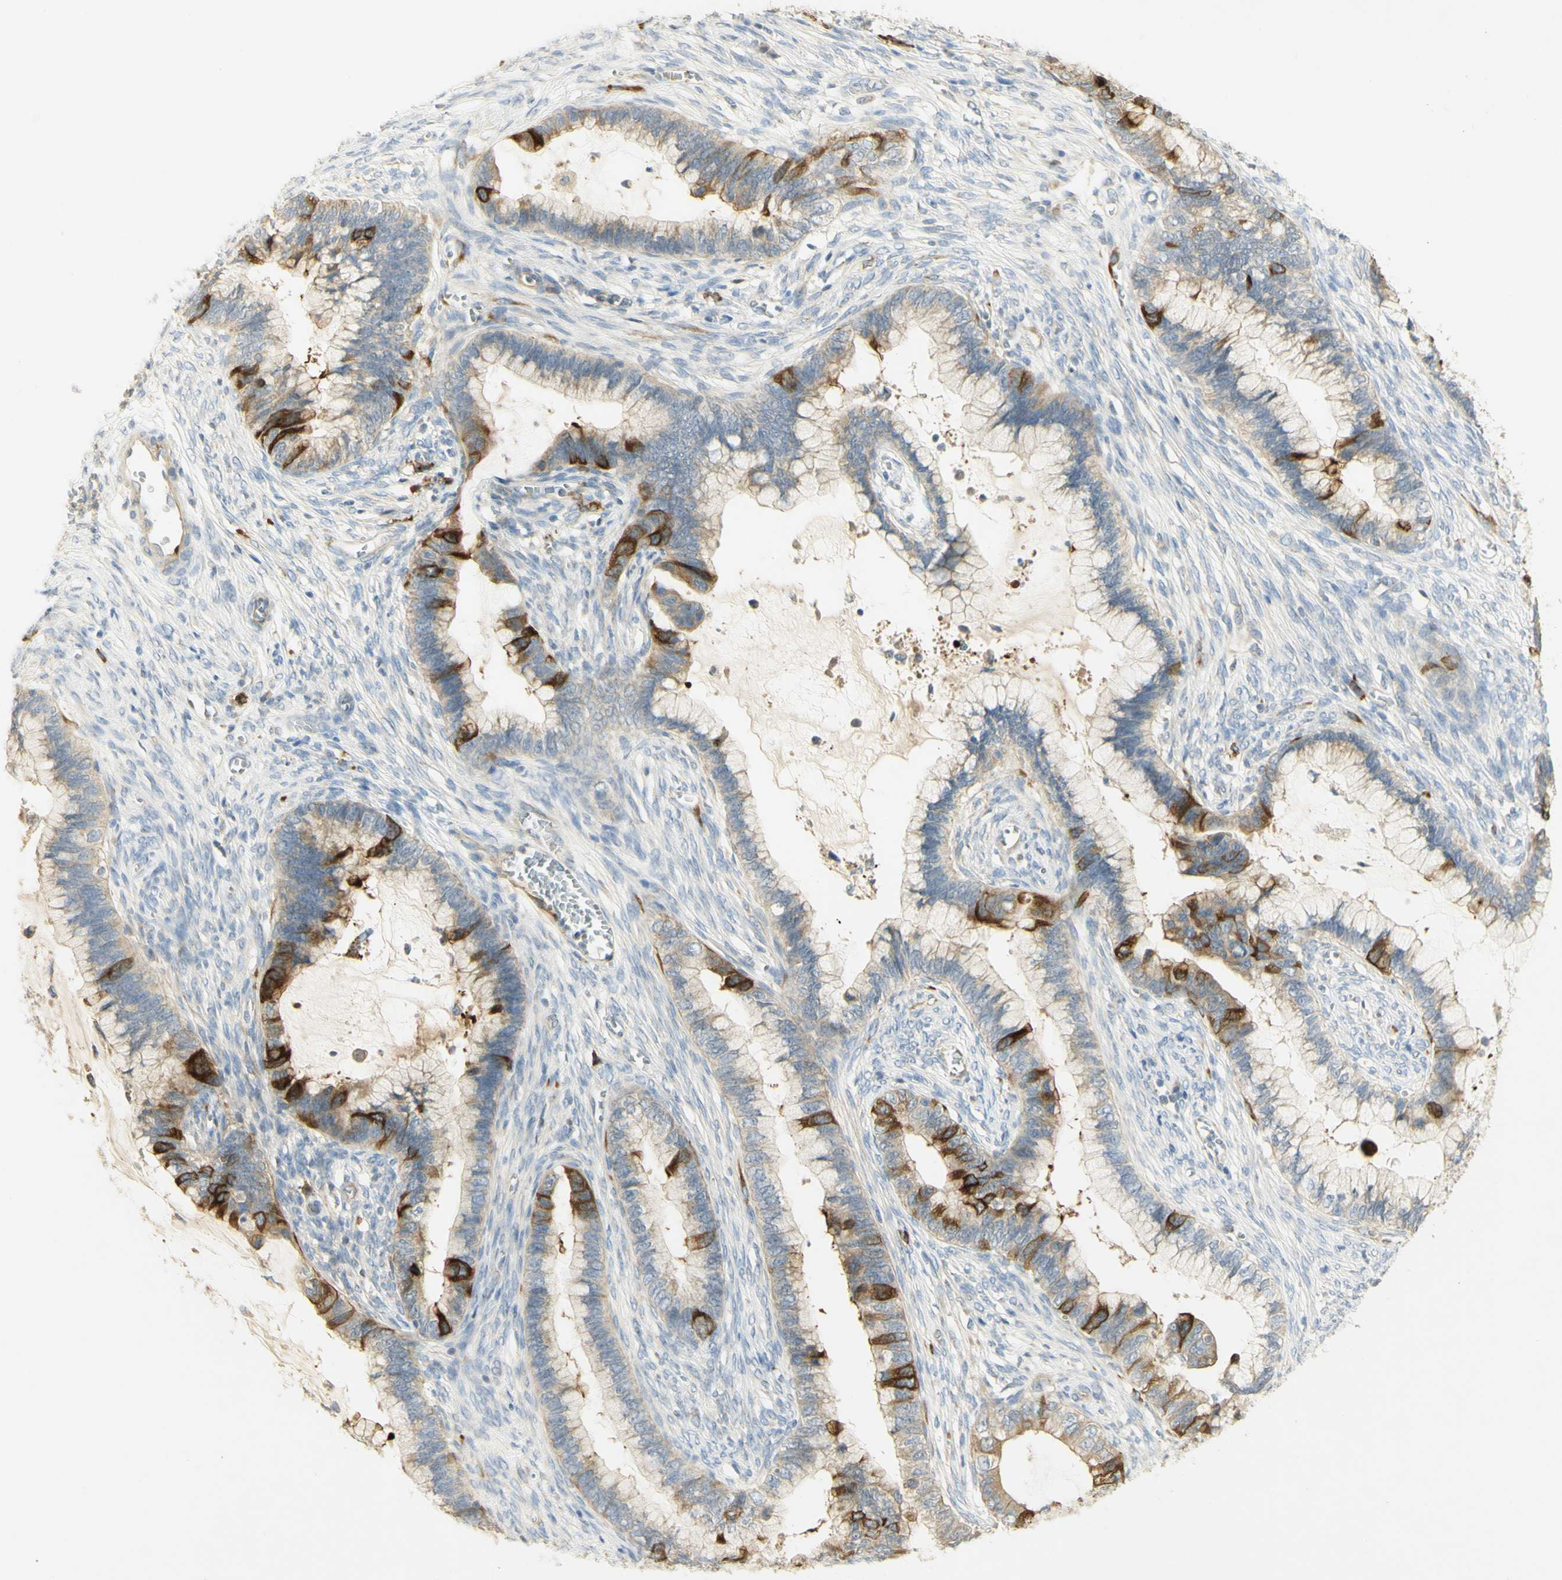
{"staining": {"intensity": "strong", "quantity": "25%-75%", "location": "cytoplasmic/membranous"}, "tissue": "cervical cancer", "cell_type": "Tumor cells", "image_type": "cancer", "snomed": [{"axis": "morphology", "description": "Adenocarcinoma, NOS"}, {"axis": "topography", "description": "Cervix"}], "caption": "Strong cytoplasmic/membranous protein positivity is present in about 25%-75% of tumor cells in cervical cancer (adenocarcinoma).", "gene": "KIF11", "patient": {"sex": "female", "age": 44}}